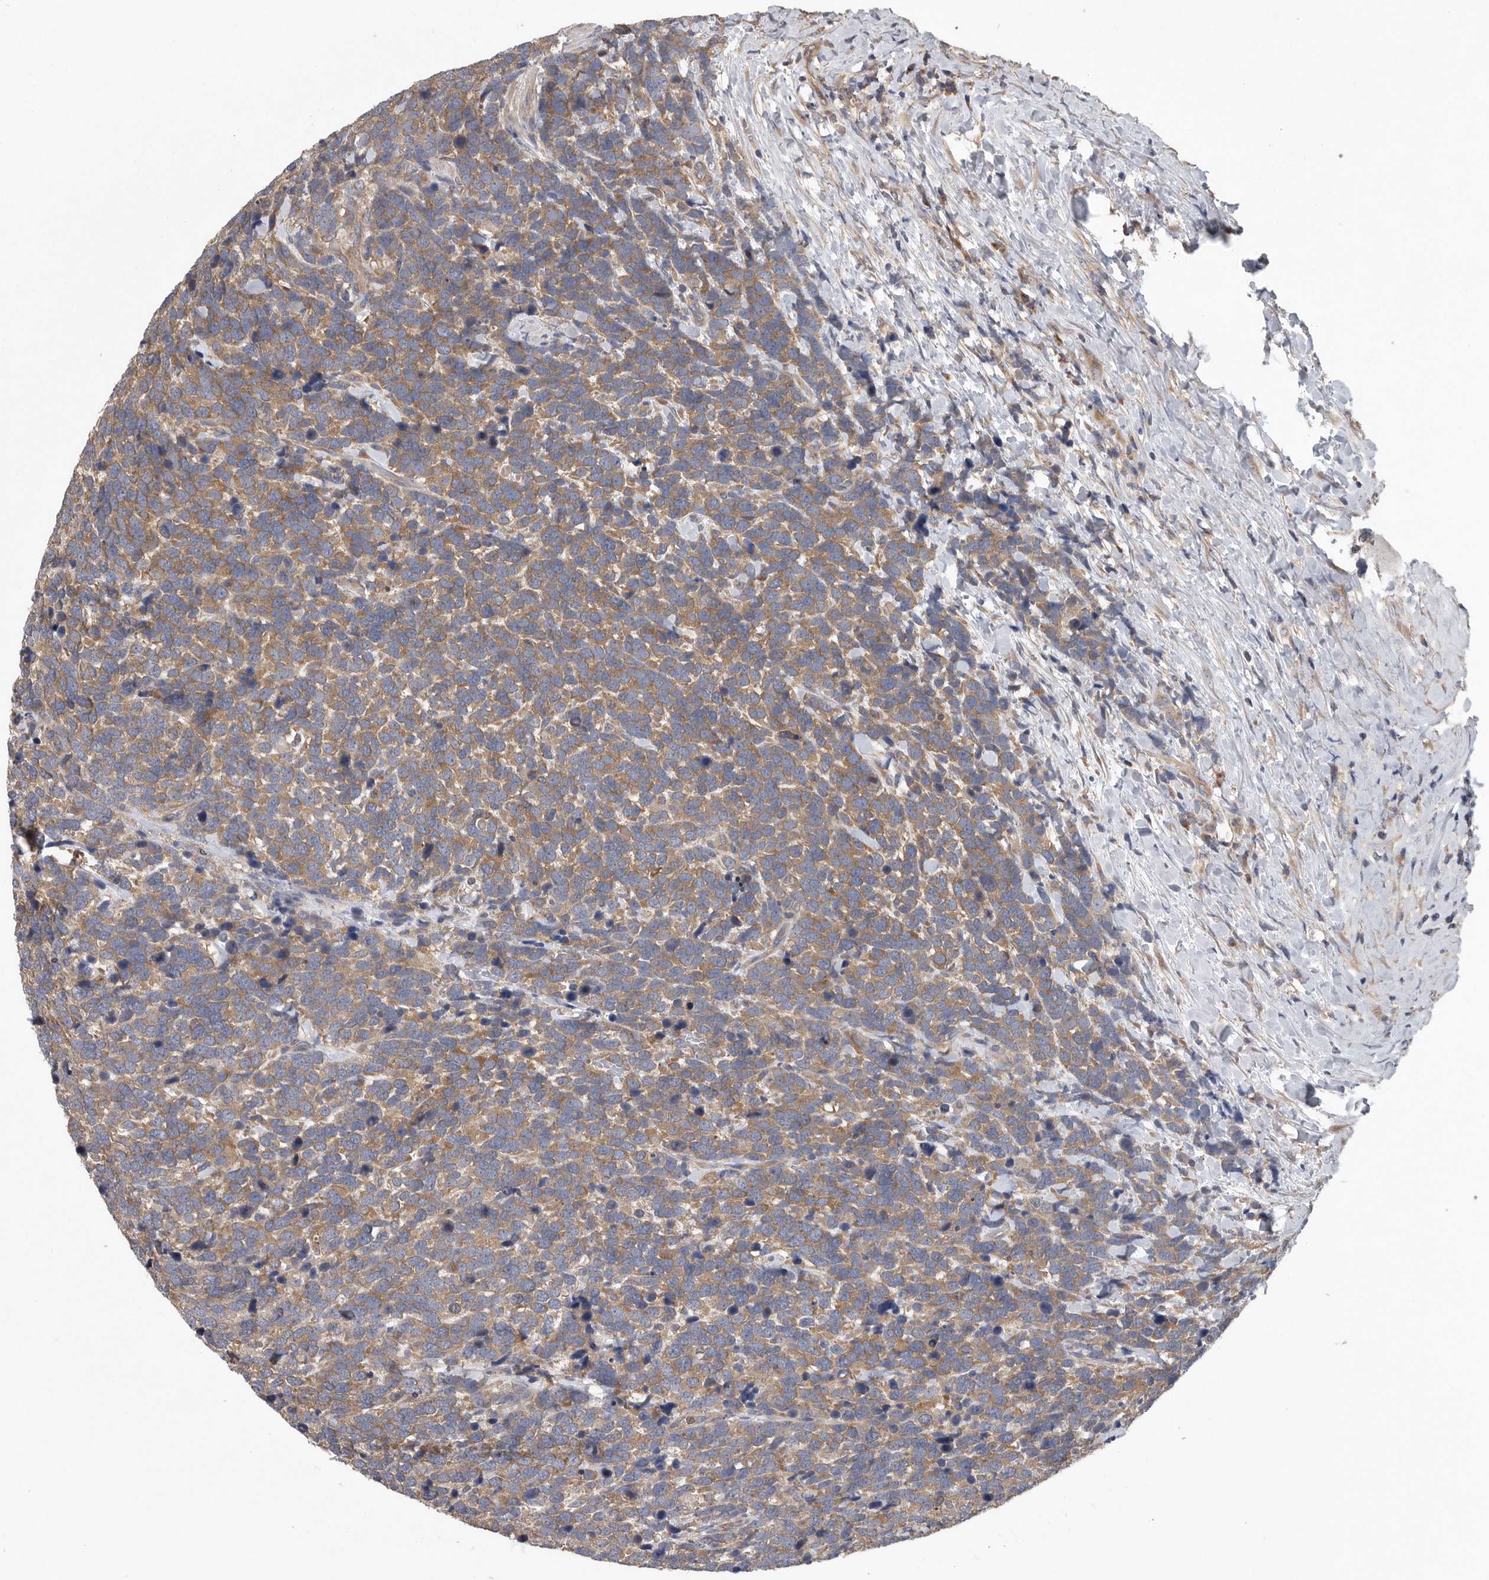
{"staining": {"intensity": "moderate", "quantity": ">75%", "location": "cytoplasmic/membranous"}, "tissue": "urothelial cancer", "cell_type": "Tumor cells", "image_type": "cancer", "snomed": [{"axis": "morphology", "description": "Urothelial carcinoma, High grade"}, {"axis": "topography", "description": "Urinary bladder"}], "caption": "Tumor cells demonstrate moderate cytoplasmic/membranous expression in about >75% of cells in urothelial cancer.", "gene": "OXR1", "patient": {"sex": "female", "age": 82}}